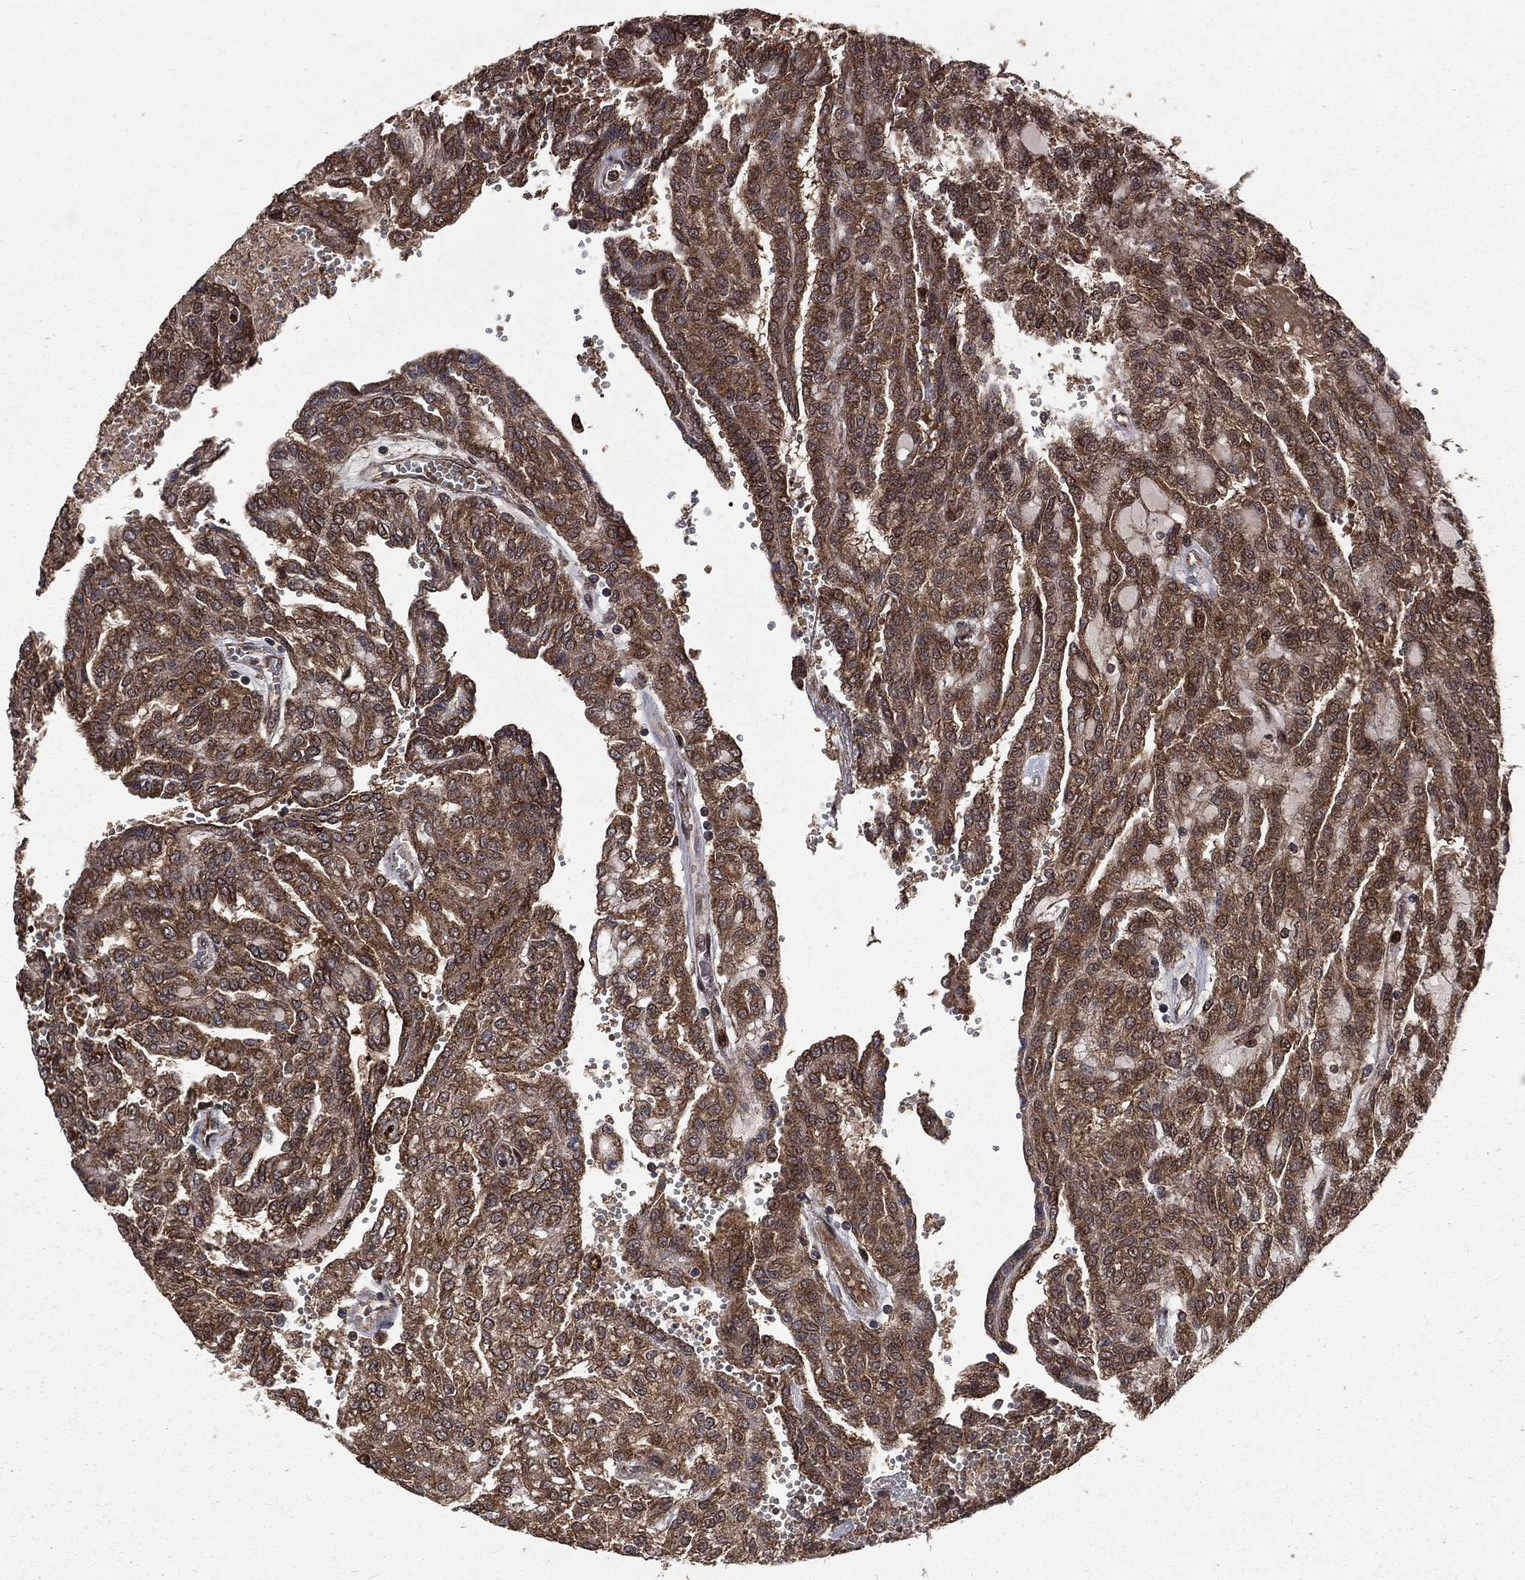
{"staining": {"intensity": "moderate", "quantity": ">75%", "location": "cytoplasmic/membranous"}, "tissue": "renal cancer", "cell_type": "Tumor cells", "image_type": "cancer", "snomed": [{"axis": "morphology", "description": "Adenocarcinoma, NOS"}, {"axis": "topography", "description": "Kidney"}], "caption": "This micrograph displays renal cancer (adenocarcinoma) stained with immunohistochemistry to label a protein in brown. The cytoplasmic/membranous of tumor cells show moderate positivity for the protein. Nuclei are counter-stained blue.", "gene": "LENG8", "patient": {"sex": "male", "age": 63}}